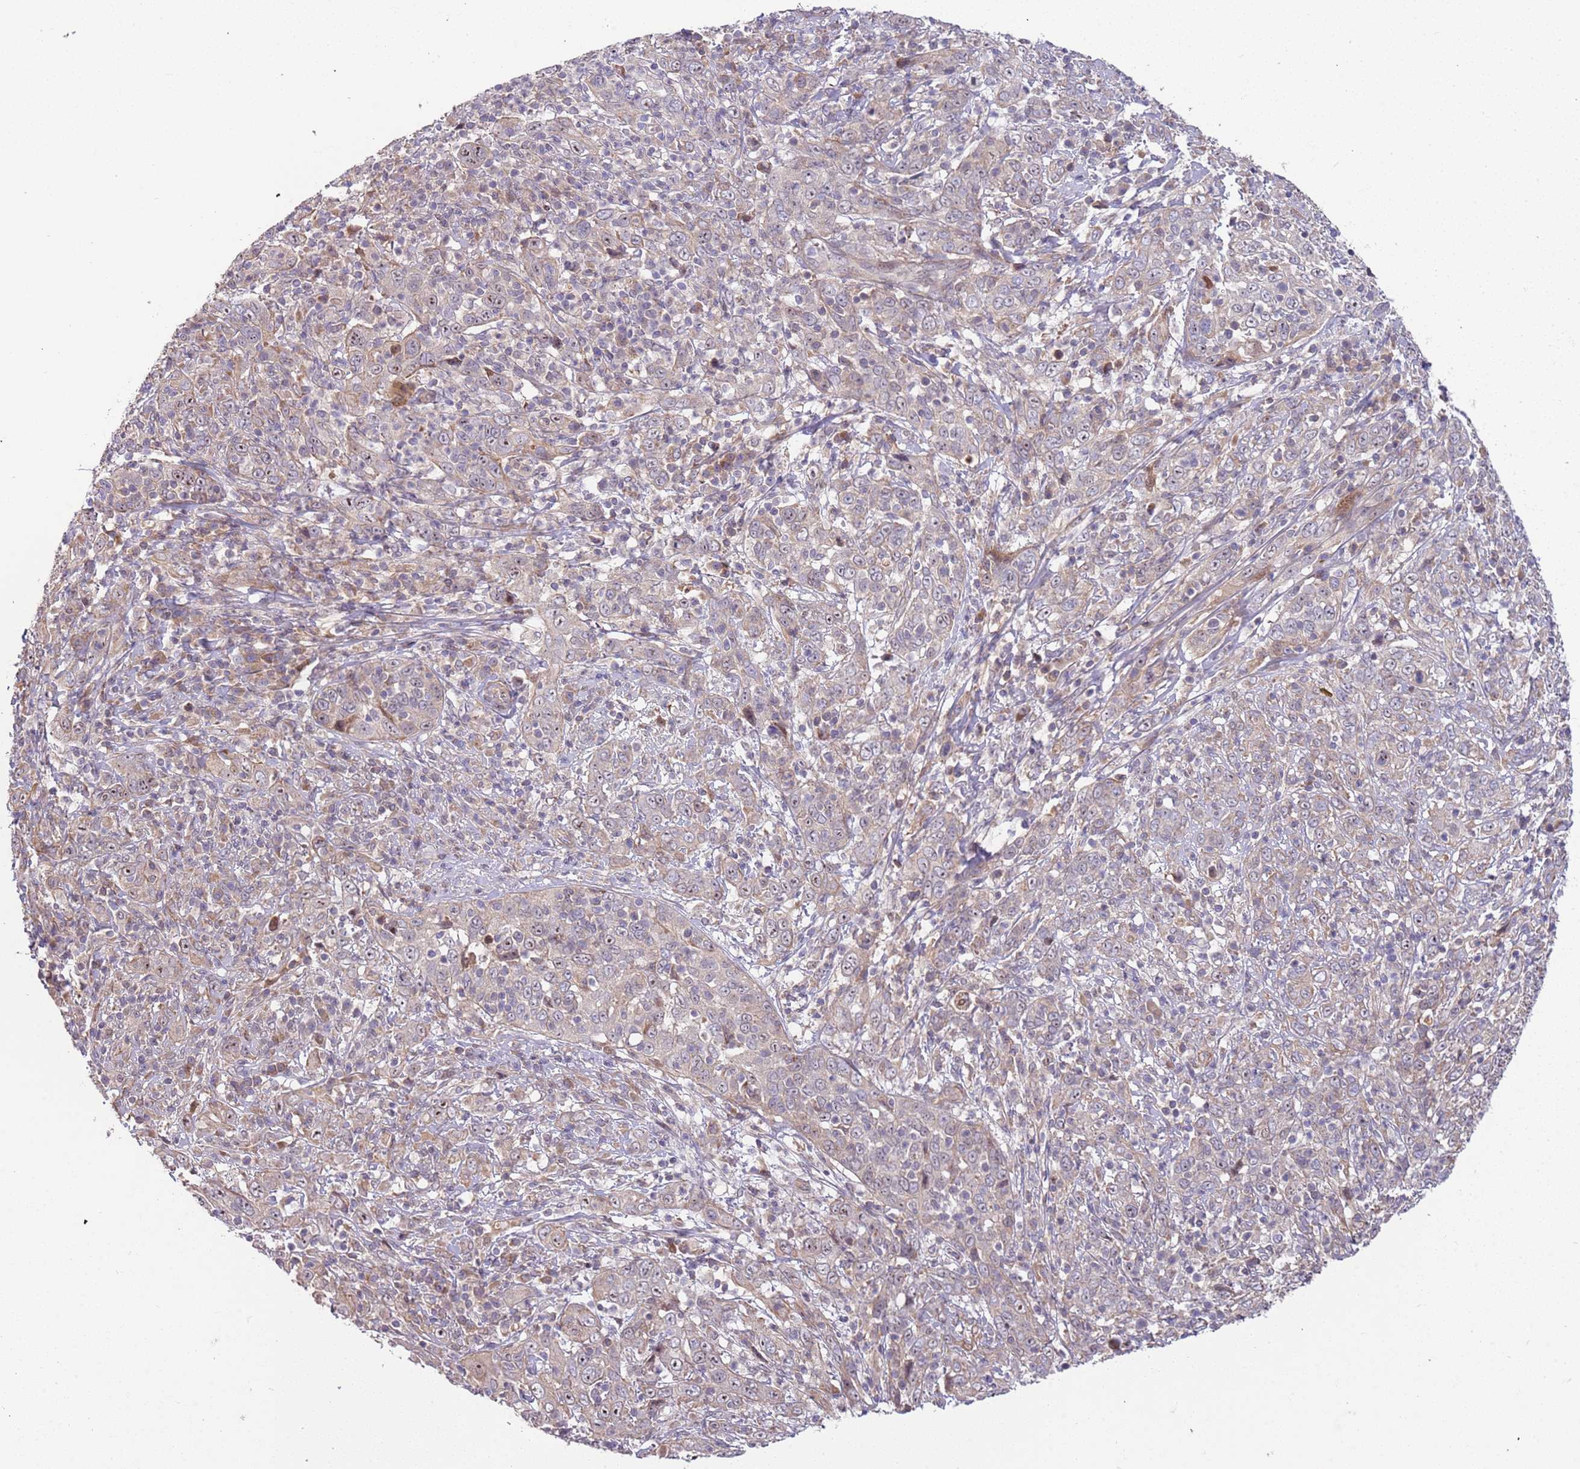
{"staining": {"intensity": "moderate", "quantity": "<25%", "location": "nuclear"}, "tissue": "cervical cancer", "cell_type": "Tumor cells", "image_type": "cancer", "snomed": [{"axis": "morphology", "description": "Squamous cell carcinoma, NOS"}, {"axis": "topography", "description": "Cervix"}], "caption": "Tumor cells demonstrate low levels of moderate nuclear positivity in approximately <25% of cells in cervical squamous cell carcinoma.", "gene": "TRAPPC6B", "patient": {"sex": "female", "age": 46}}